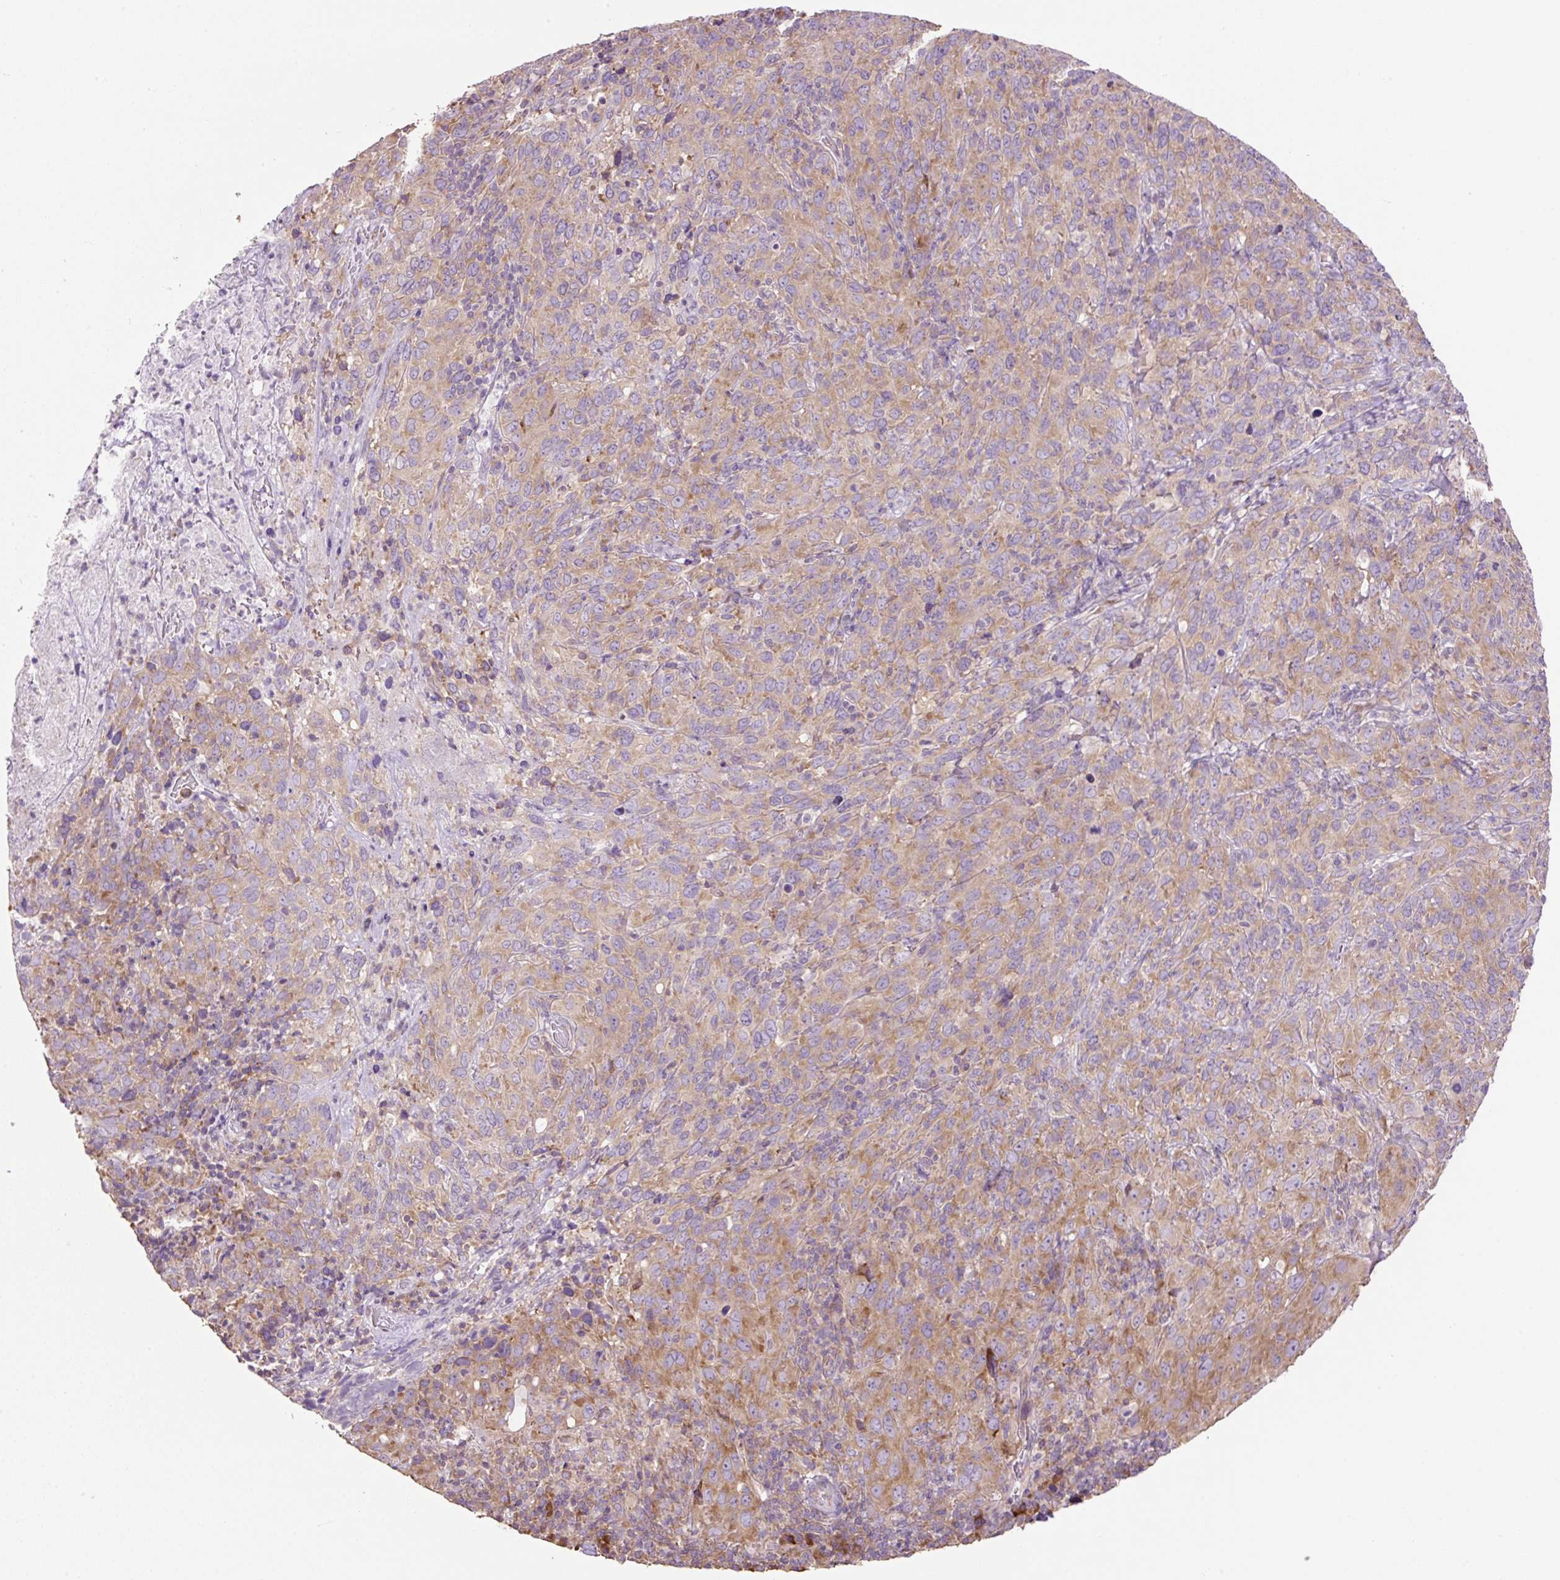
{"staining": {"intensity": "moderate", "quantity": "25%-75%", "location": "cytoplasmic/membranous"}, "tissue": "cervical cancer", "cell_type": "Tumor cells", "image_type": "cancer", "snomed": [{"axis": "morphology", "description": "Squamous cell carcinoma, NOS"}, {"axis": "topography", "description": "Cervix"}], "caption": "Moderate cytoplasmic/membranous protein staining is identified in about 25%-75% of tumor cells in cervical squamous cell carcinoma.", "gene": "RPS23", "patient": {"sex": "female", "age": 51}}